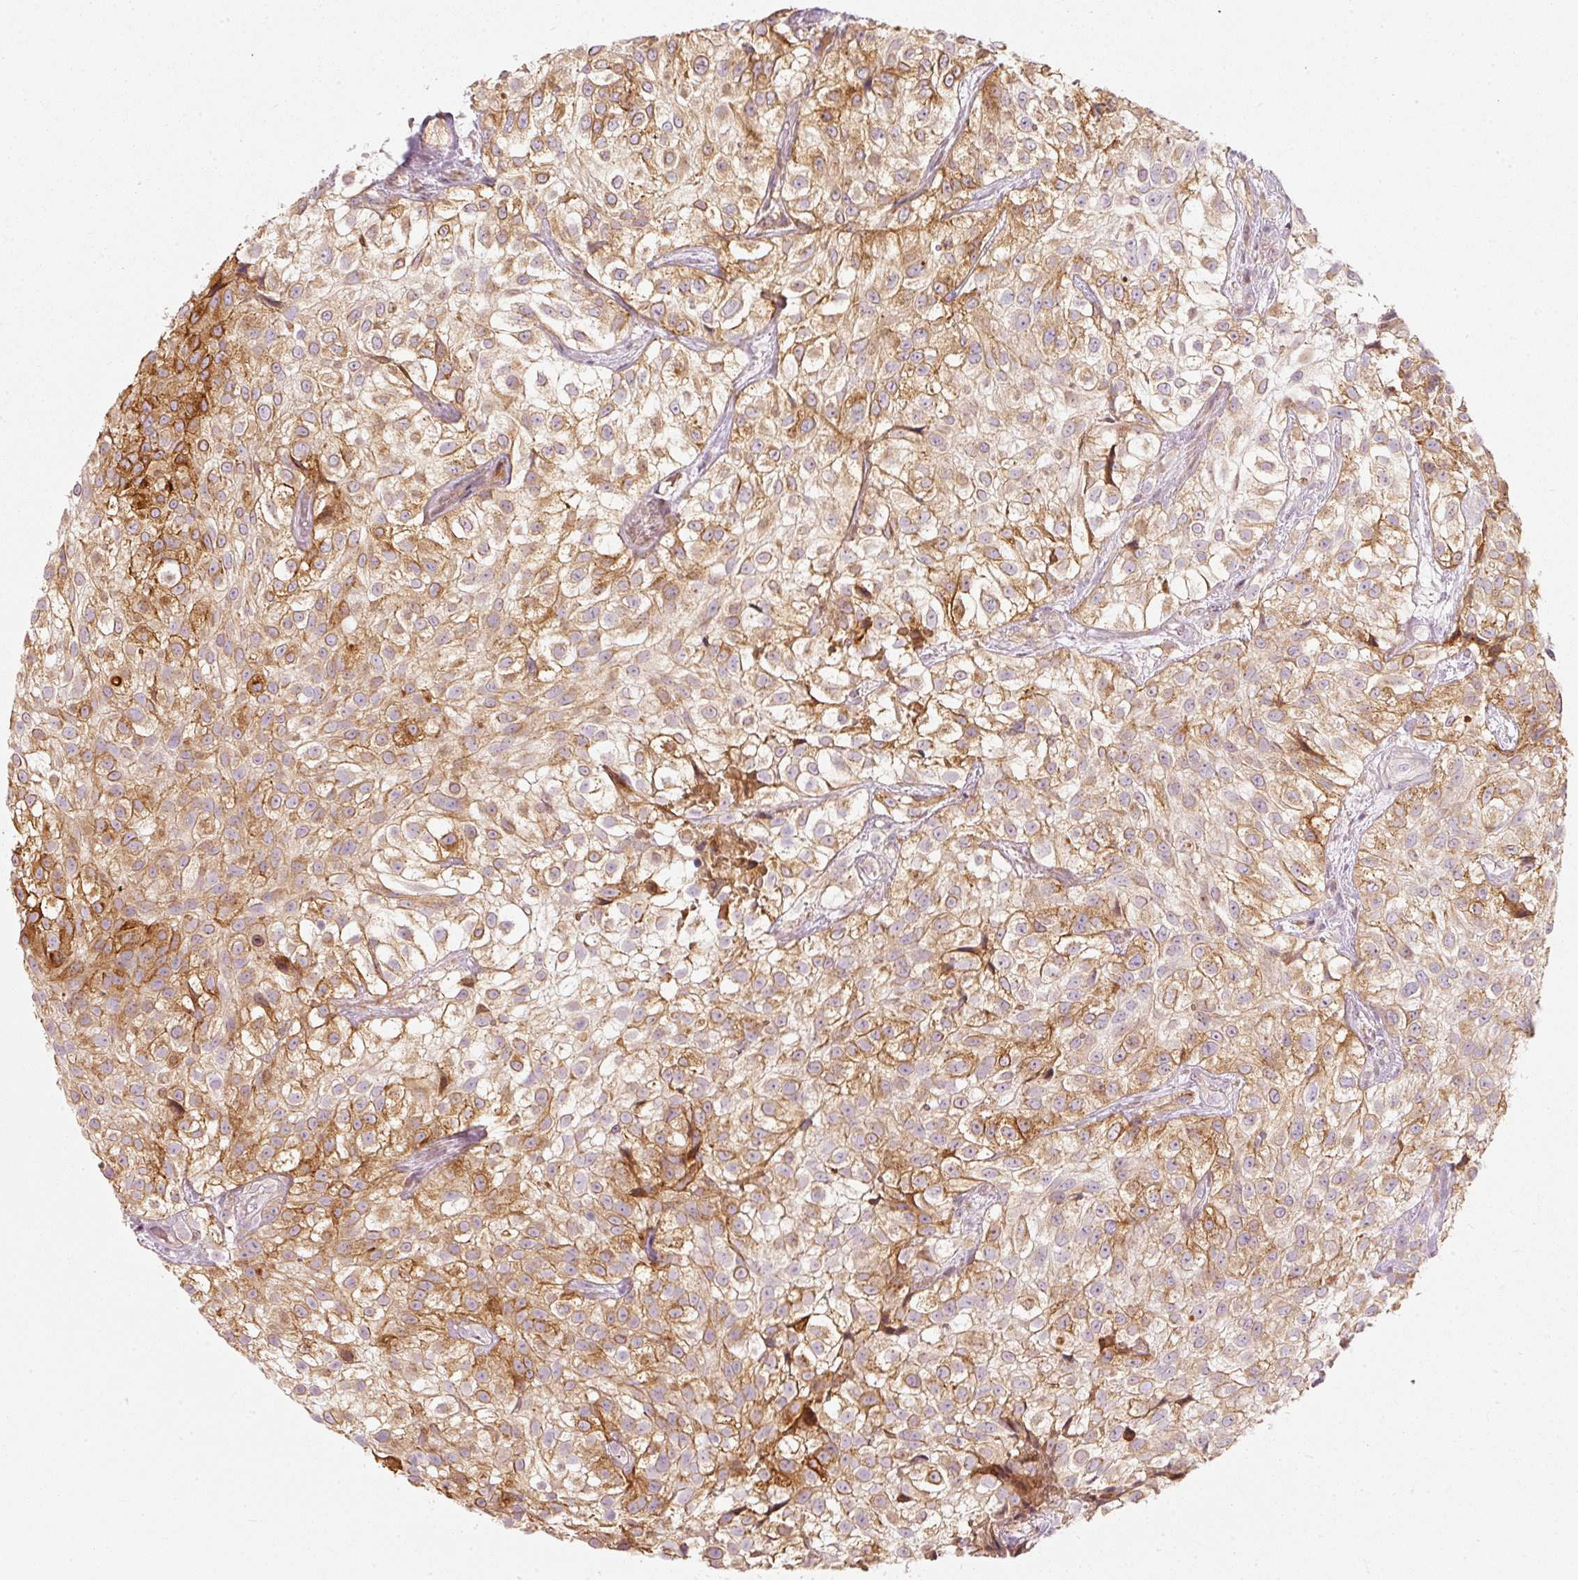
{"staining": {"intensity": "moderate", "quantity": ">75%", "location": "cytoplasmic/membranous"}, "tissue": "urothelial cancer", "cell_type": "Tumor cells", "image_type": "cancer", "snomed": [{"axis": "morphology", "description": "Urothelial carcinoma, High grade"}, {"axis": "topography", "description": "Urinary bladder"}], "caption": "This histopathology image demonstrates immunohistochemistry (IHC) staining of high-grade urothelial carcinoma, with medium moderate cytoplasmic/membranous positivity in about >75% of tumor cells.", "gene": "SLC20A1", "patient": {"sex": "male", "age": 56}}